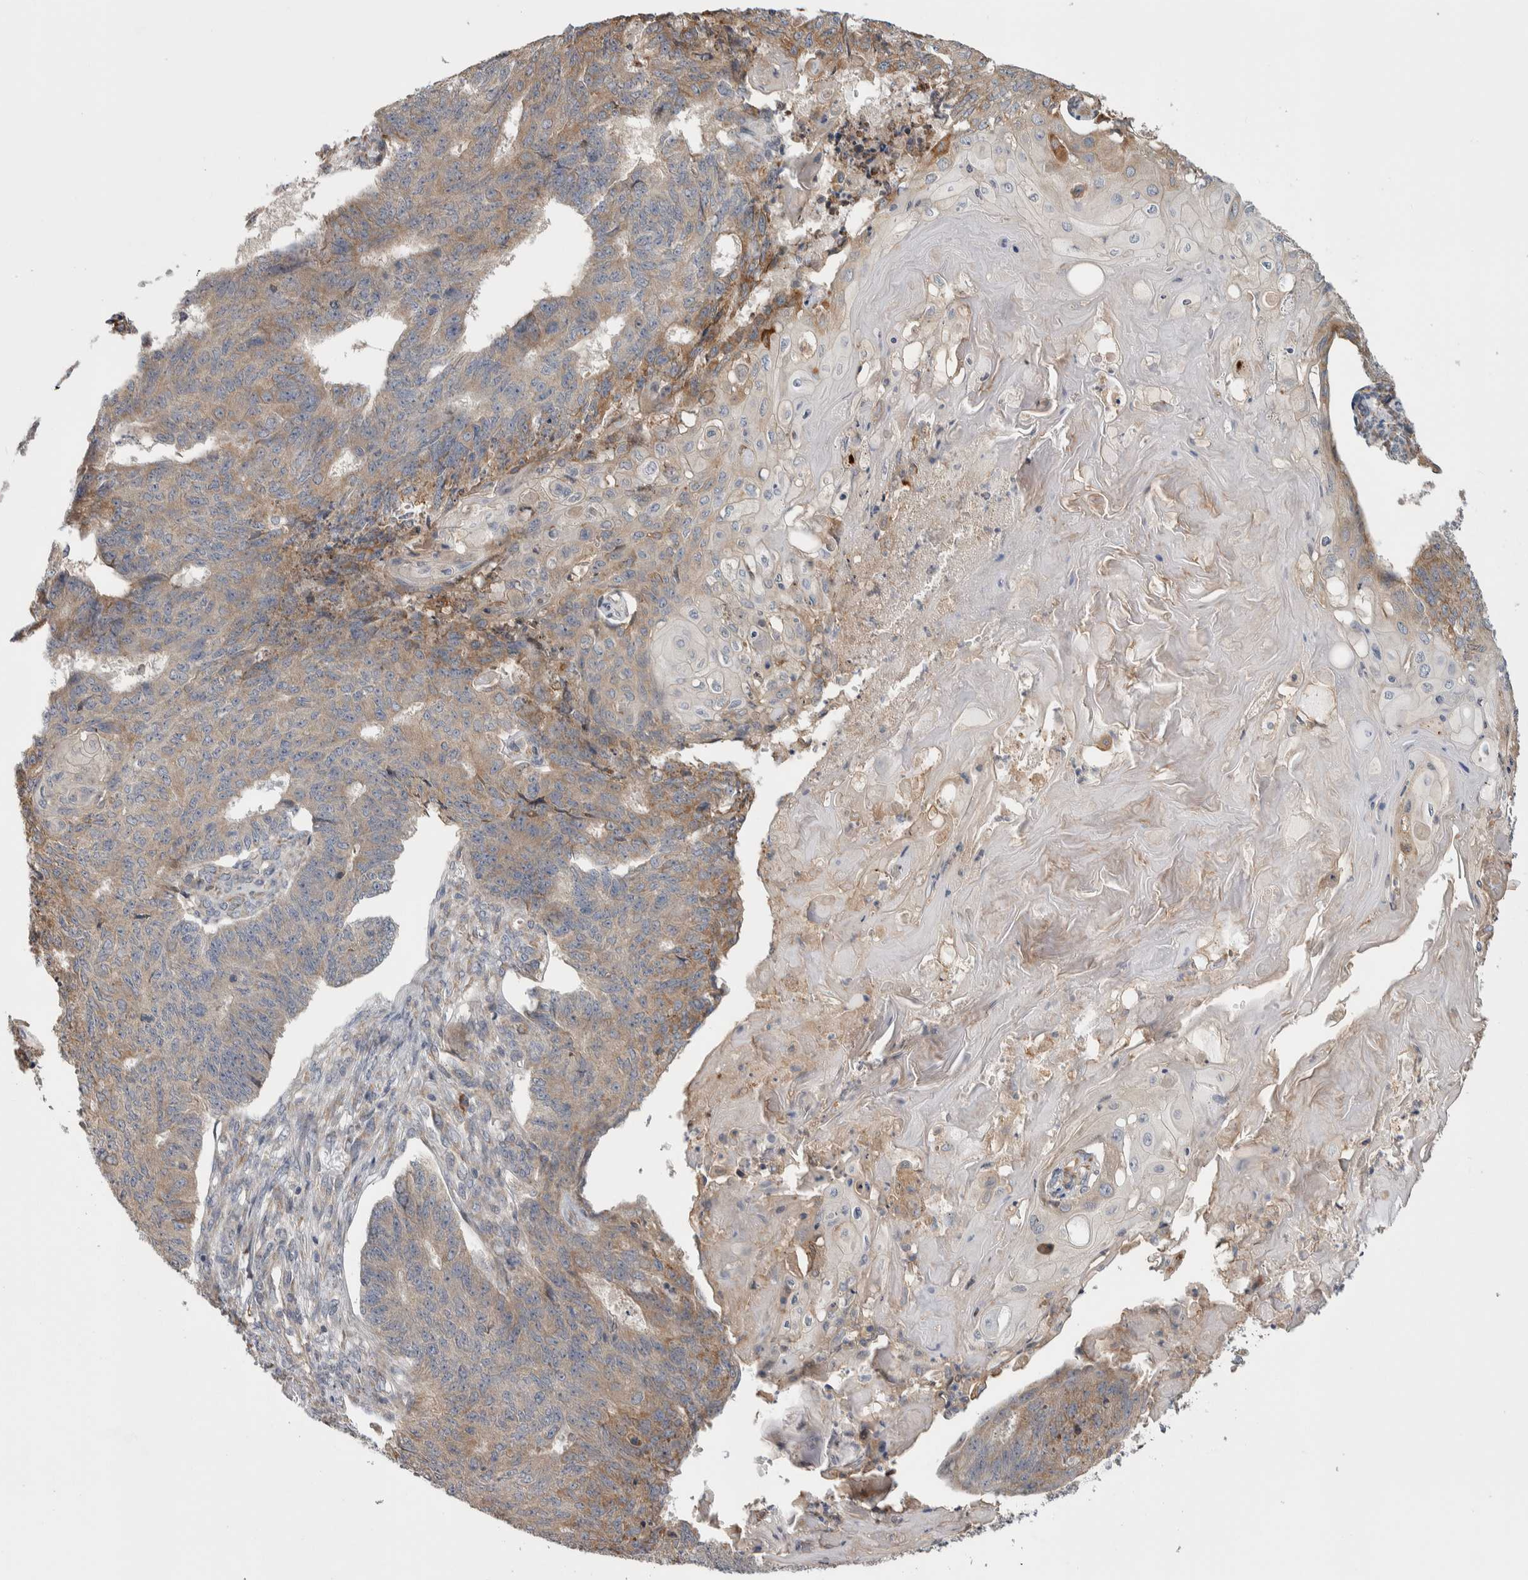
{"staining": {"intensity": "weak", "quantity": "25%-75%", "location": "cytoplasmic/membranous"}, "tissue": "endometrial cancer", "cell_type": "Tumor cells", "image_type": "cancer", "snomed": [{"axis": "morphology", "description": "Adenocarcinoma, NOS"}, {"axis": "topography", "description": "Endometrium"}], "caption": "The immunohistochemical stain shows weak cytoplasmic/membranous positivity in tumor cells of adenocarcinoma (endometrial) tissue. Nuclei are stained in blue.", "gene": "IBTK", "patient": {"sex": "female", "age": 32}}